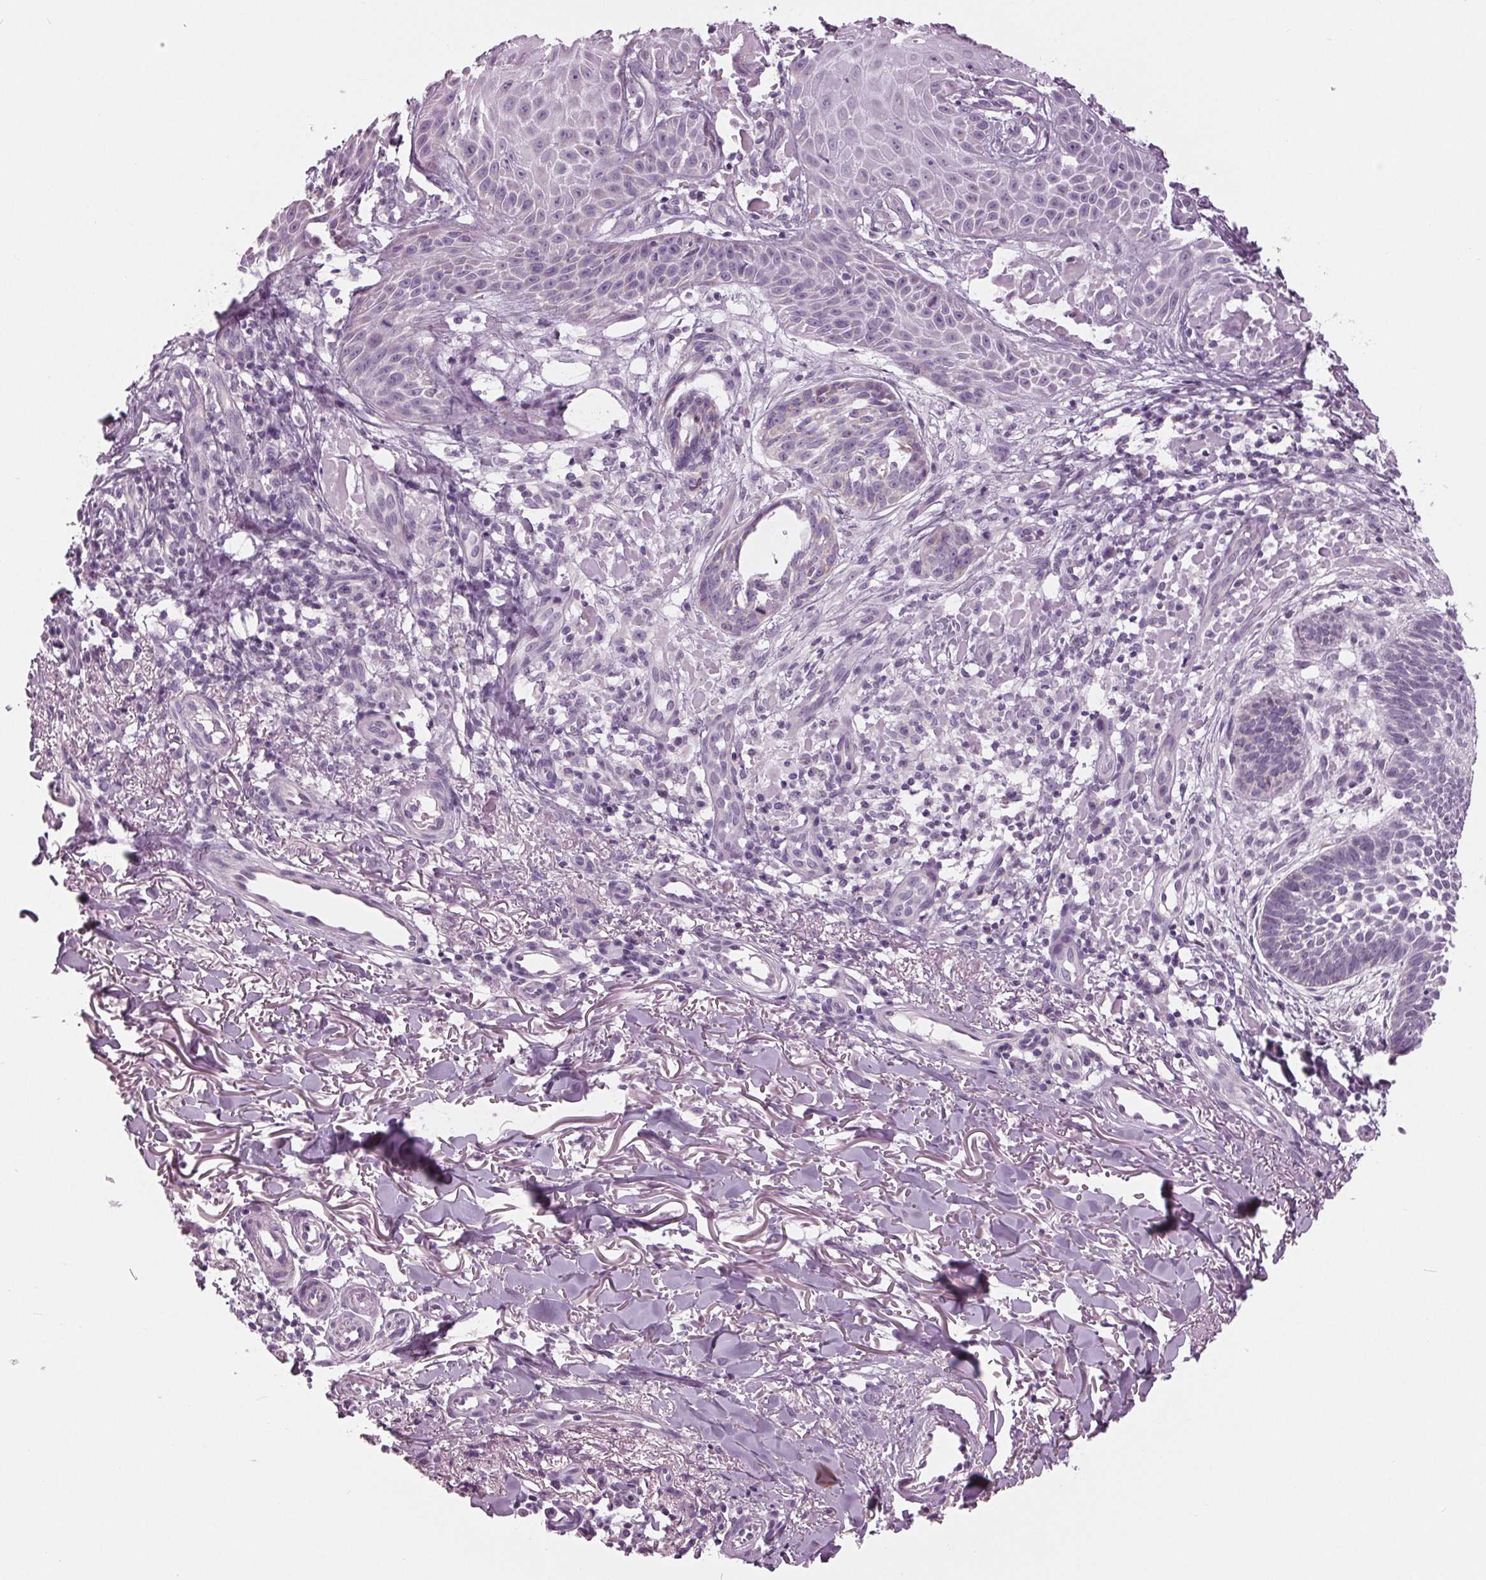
{"staining": {"intensity": "negative", "quantity": "none", "location": "none"}, "tissue": "skin cancer", "cell_type": "Tumor cells", "image_type": "cancer", "snomed": [{"axis": "morphology", "description": "Basal cell carcinoma"}, {"axis": "topography", "description": "Skin"}], "caption": "Protein analysis of skin basal cell carcinoma displays no significant positivity in tumor cells. (DAB (3,3'-diaminobenzidine) IHC with hematoxylin counter stain).", "gene": "SAMD4A", "patient": {"sex": "male", "age": 88}}